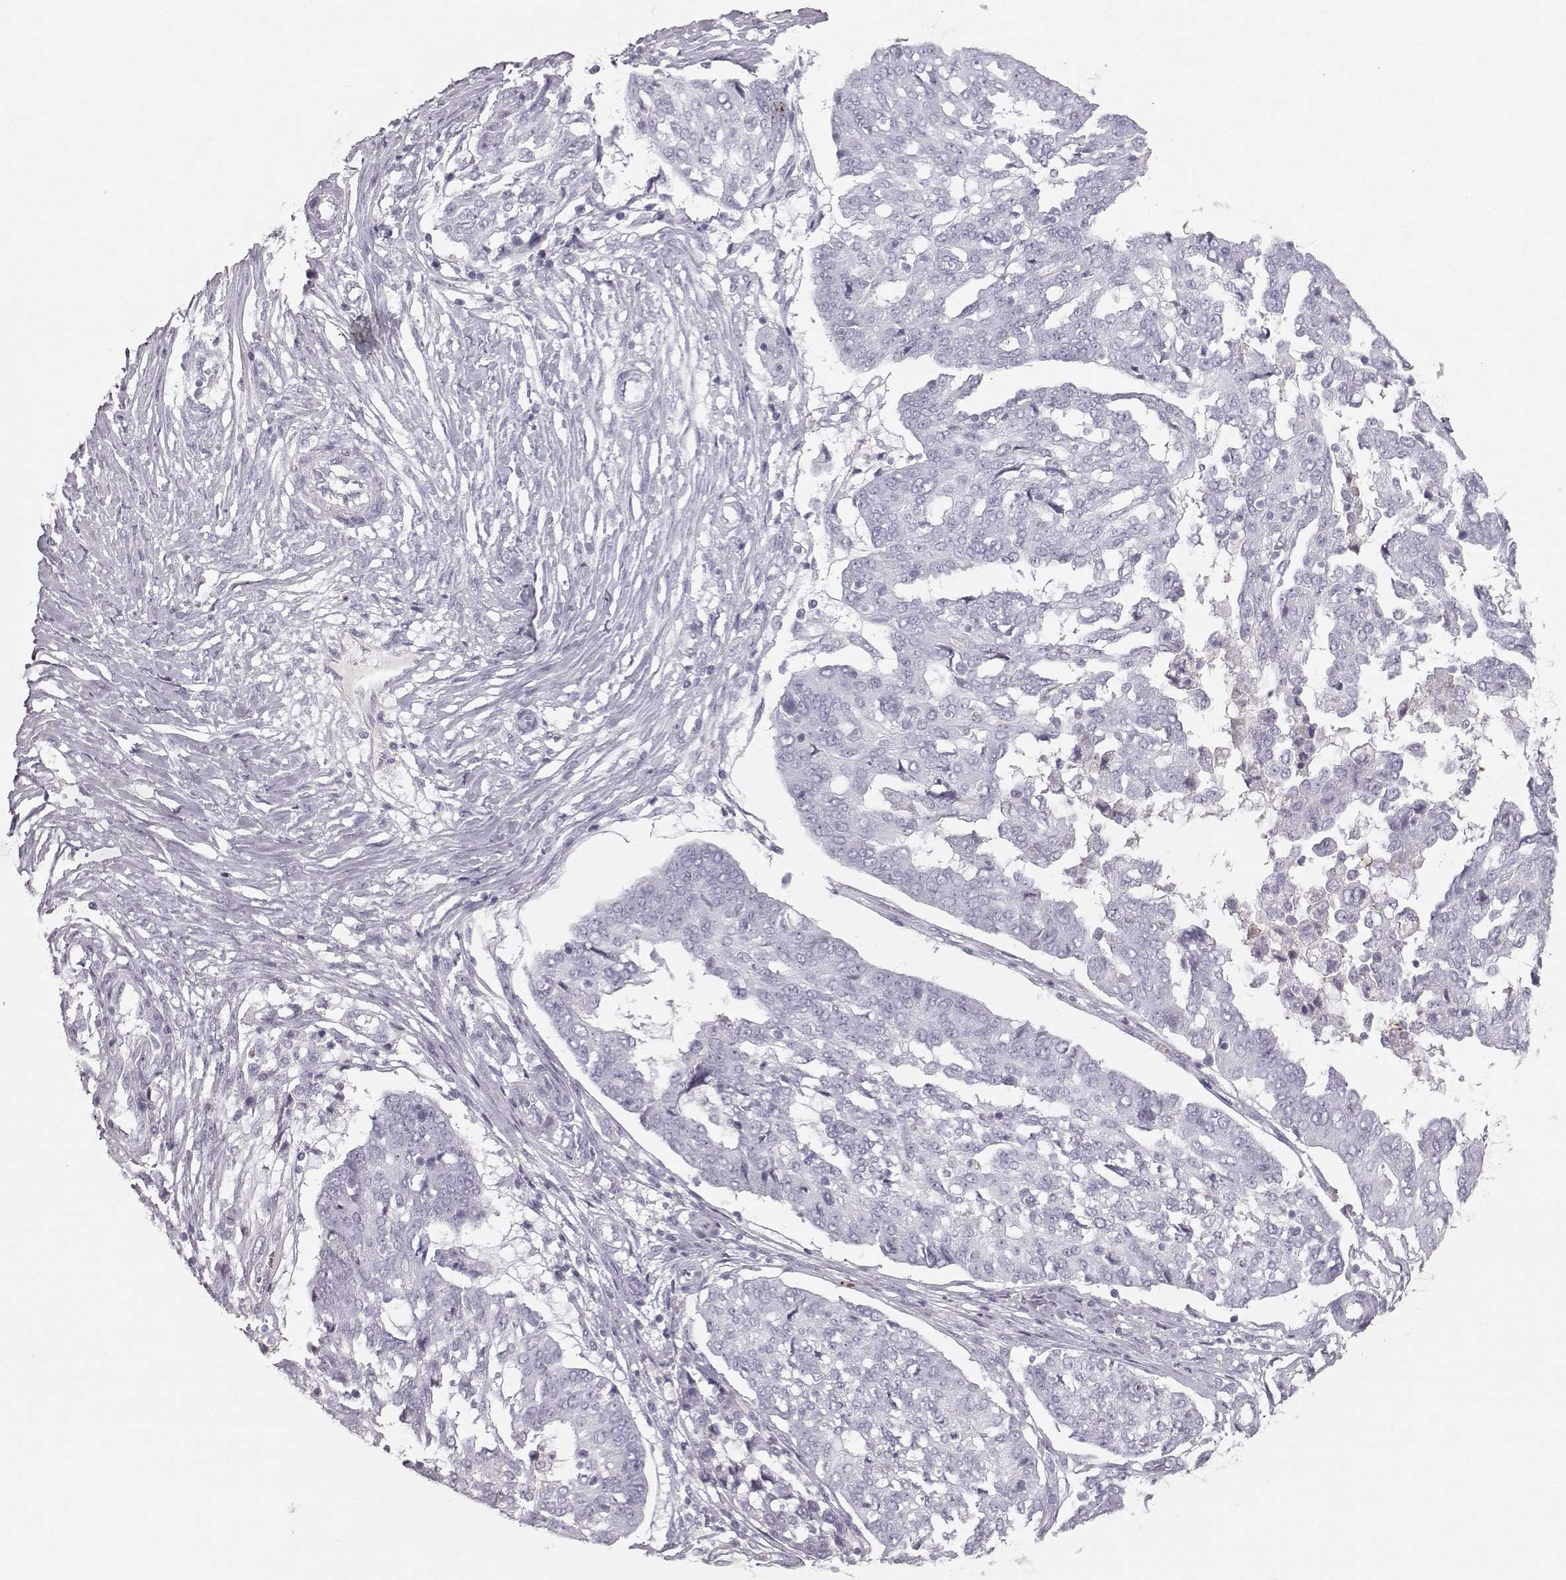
{"staining": {"intensity": "negative", "quantity": "none", "location": "none"}, "tissue": "ovarian cancer", "cell_type": "Tumor cells", "image_type": "cancer", "snomed": [{"axis": "morphology", "description": "Cystadenocarcinoma, serous, NOS"}, {"axis": "topography", "description": "Ovary"}], "caption": "The image shows no significant staining in tumor cells of ovarian cancer.", "gene": "KRTAP16-1", "patient": {"sex": "female", "age": 67}}